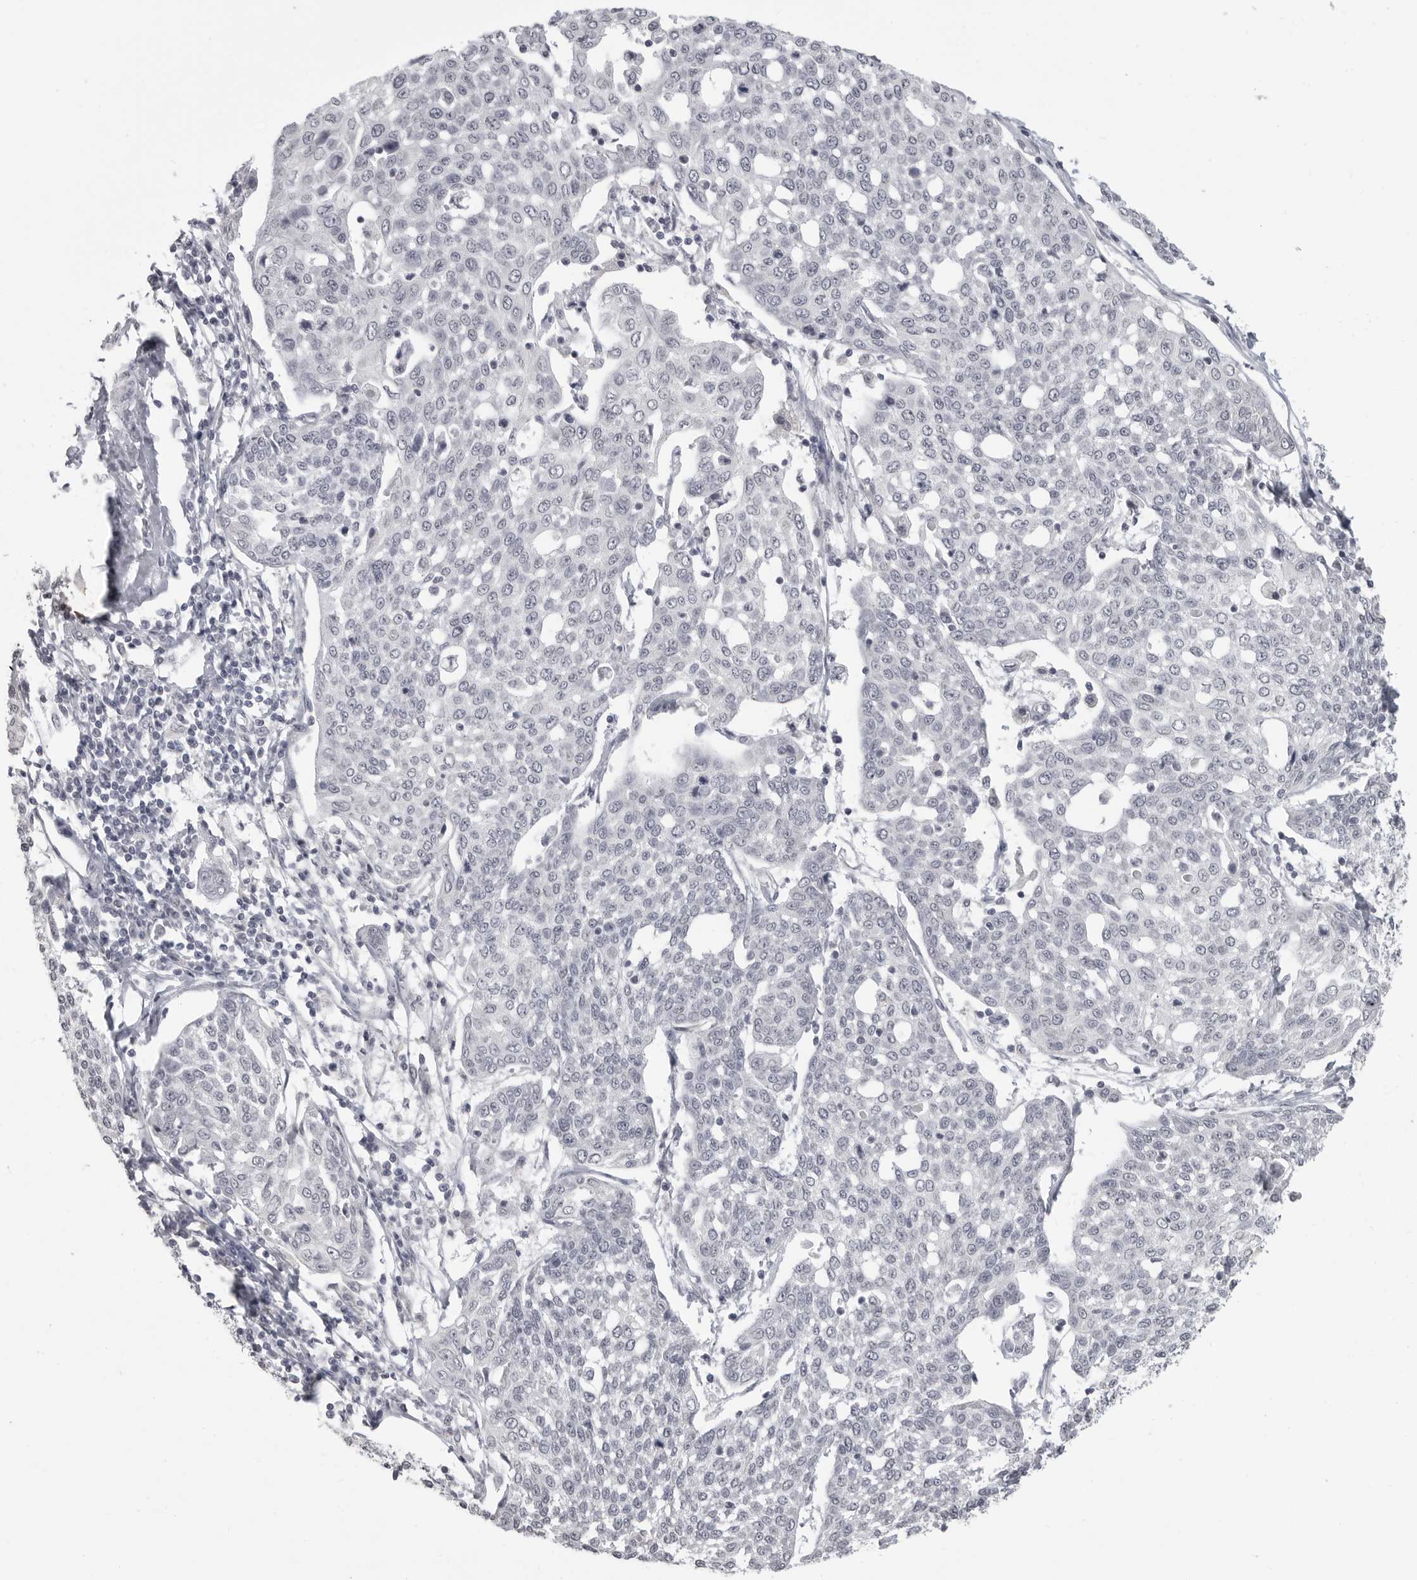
{"staining": {"intensity": "negative", "quantity": "none", "location": "none"}, "tissue": "cervical cancer", "cell_type": "Tumor cells", "image_type": "cancer", "snomed": [{"axis": "morphology", "description": "Squamous cell carcinoma, NOS"}, {"axis": "topography", "description": "Cervix"}], "caption": "DAB immunohistochemical staining of cervical cancer (squamous cell carcinoma) exhibits no significant positivity in tumor cells.", "gene": "PRSS1", "patient": {"sex": "female", "age": 34}}